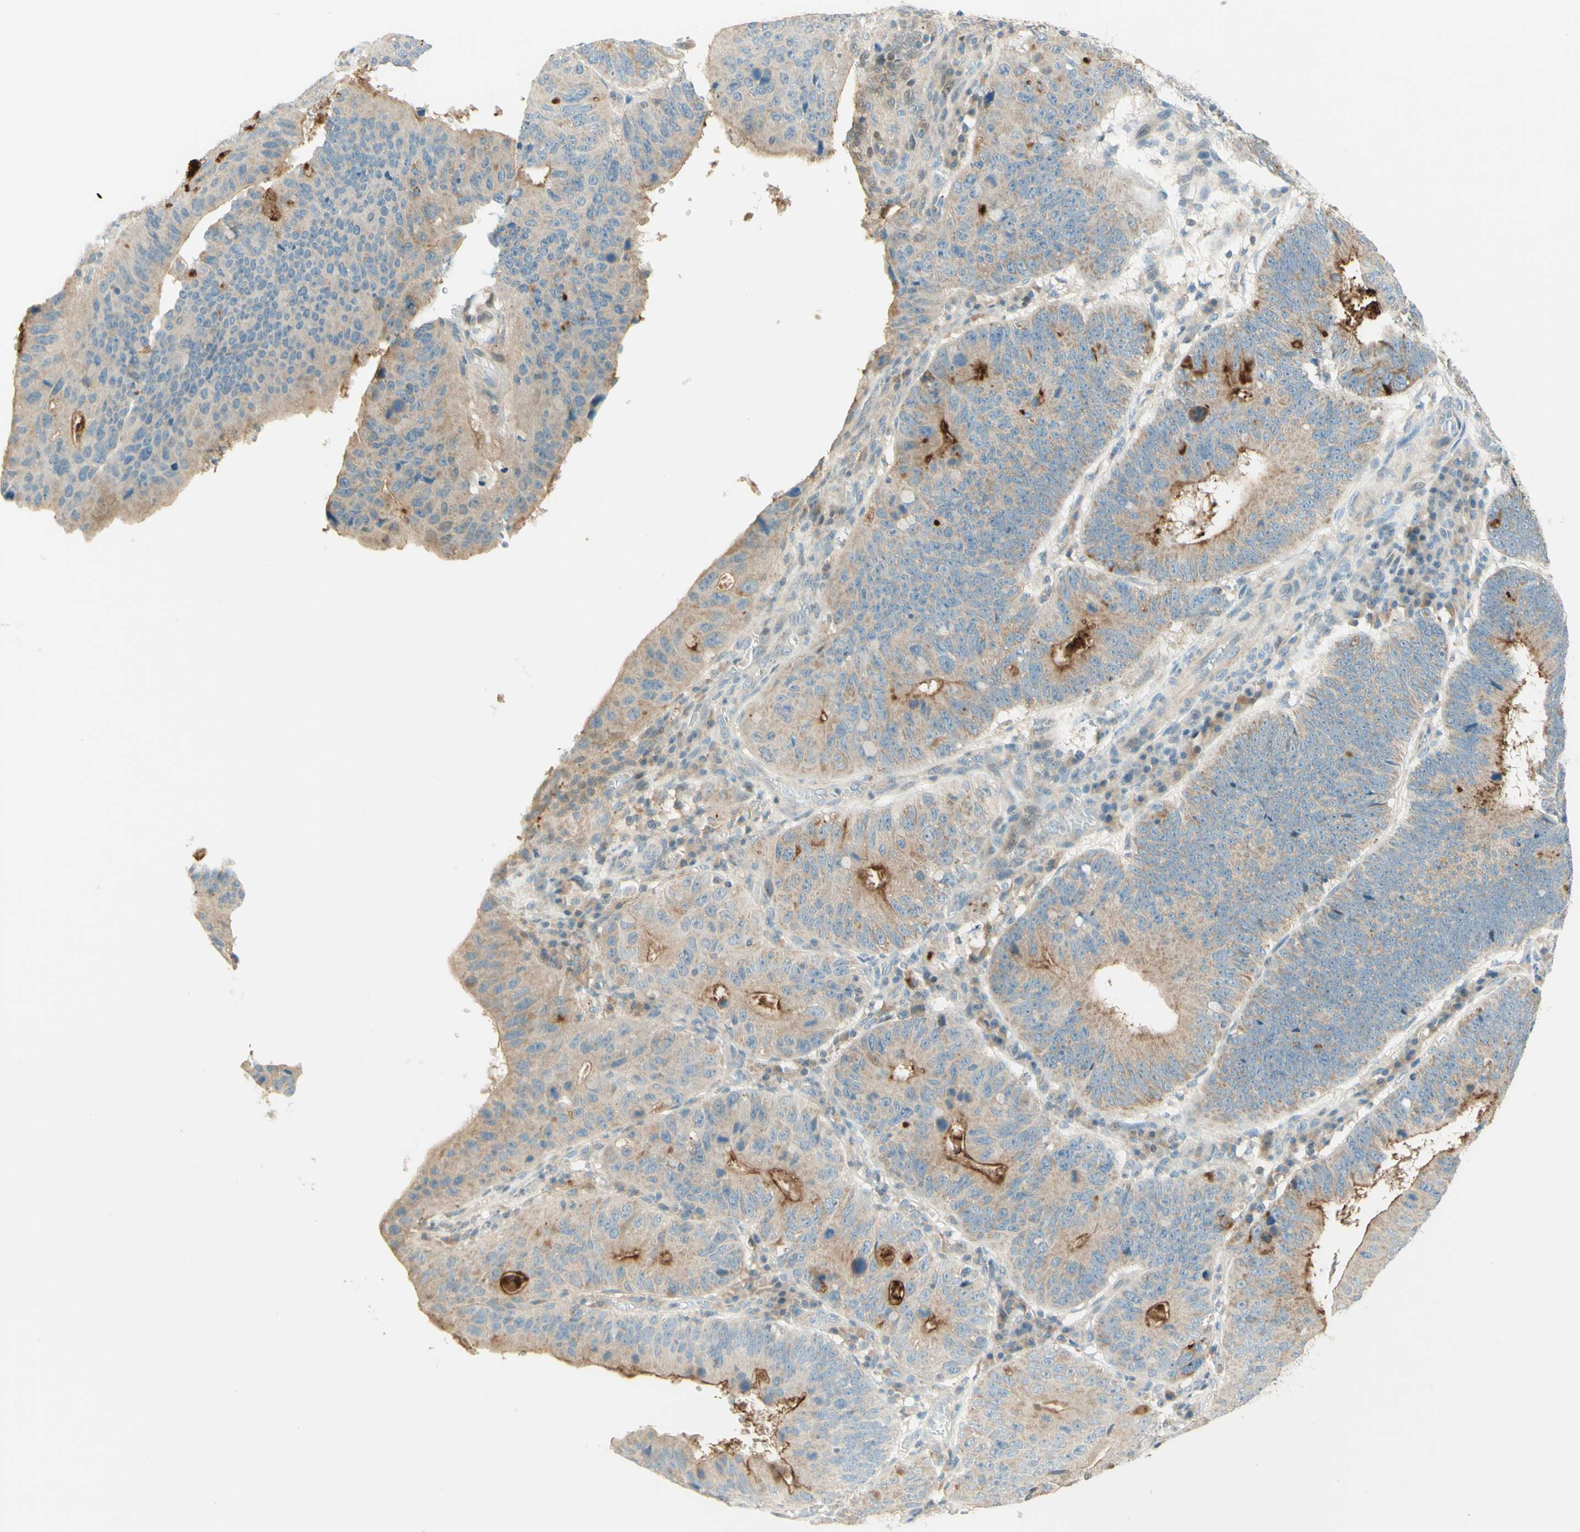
{"staining": {"intensity": "moderate", "quantity": ">75%", "location": "cytoplasmic/membranous"}, "tissue": "stomach cancer", "cell_type": "Tumor cells", "image_type": "cancer", "snomed": [{"axis": "morphology", "description": "Adenocarcinoma, NOS"}, {"axis": "topography", "description": "Stomach"}], "caption": "This is an image of IHC staining of adenocarcinoma (stomach), which shows moderate expression in the cytoplasmic/membranous of tumor cells.", "gene": "PROM1", "patient": {"sex": "male", "age": 59}}